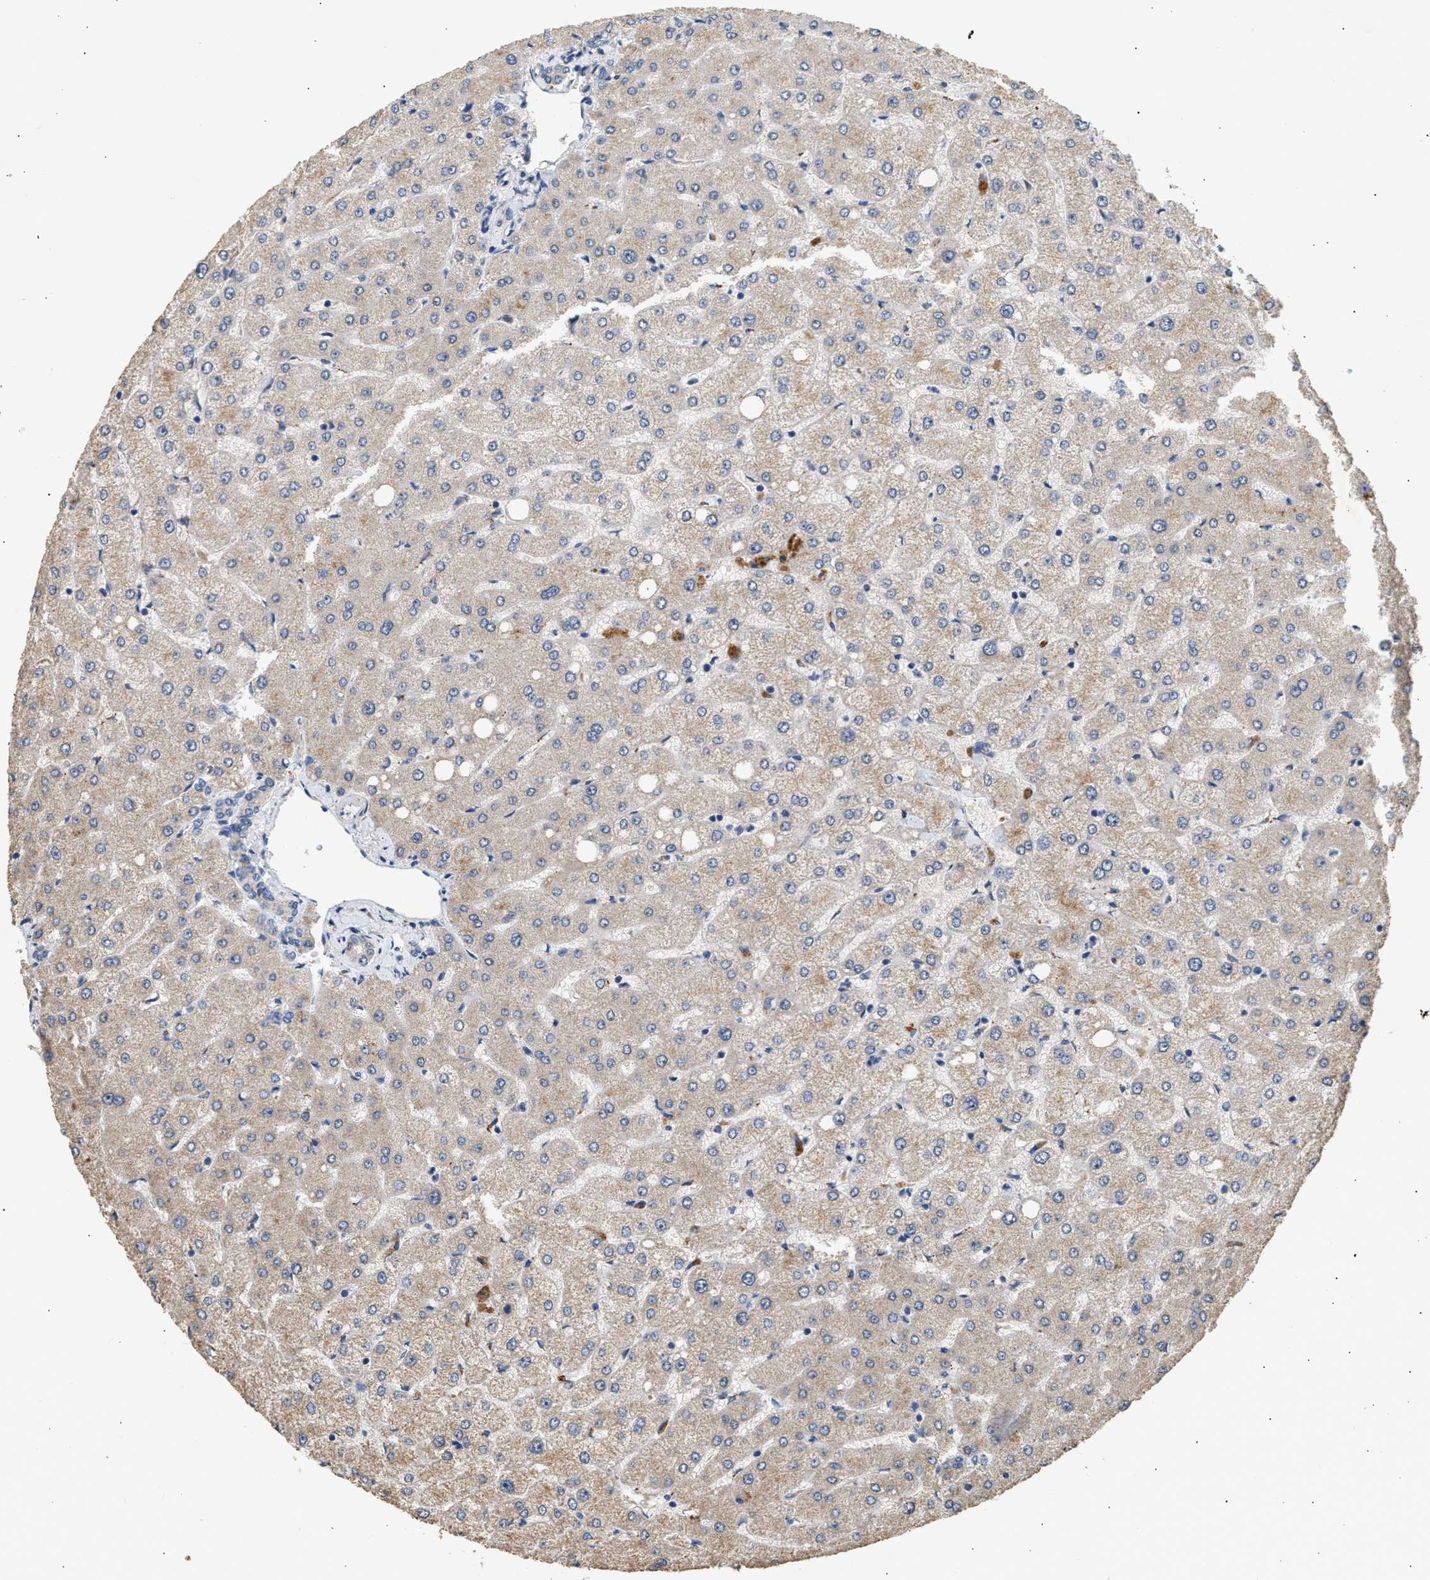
{"staining": {"intensity": "weak", "quantity": "<25%", "location": "cytoplasmic/membranous"}, "tissue": "liver", "cell_type": "Cholangiocytes", "image_type": "normal", "snomed": [{"axis": "morphology", "description": "Normal tissue, NOS"}, {"axis": "topography", "description": "Liver"}], "caption": "This is an IHC image of unremarkable human liver. There is no staining in cholangiocytes.", "gene": "WDR31", "patient": {"sex": "female", "age": 54}}